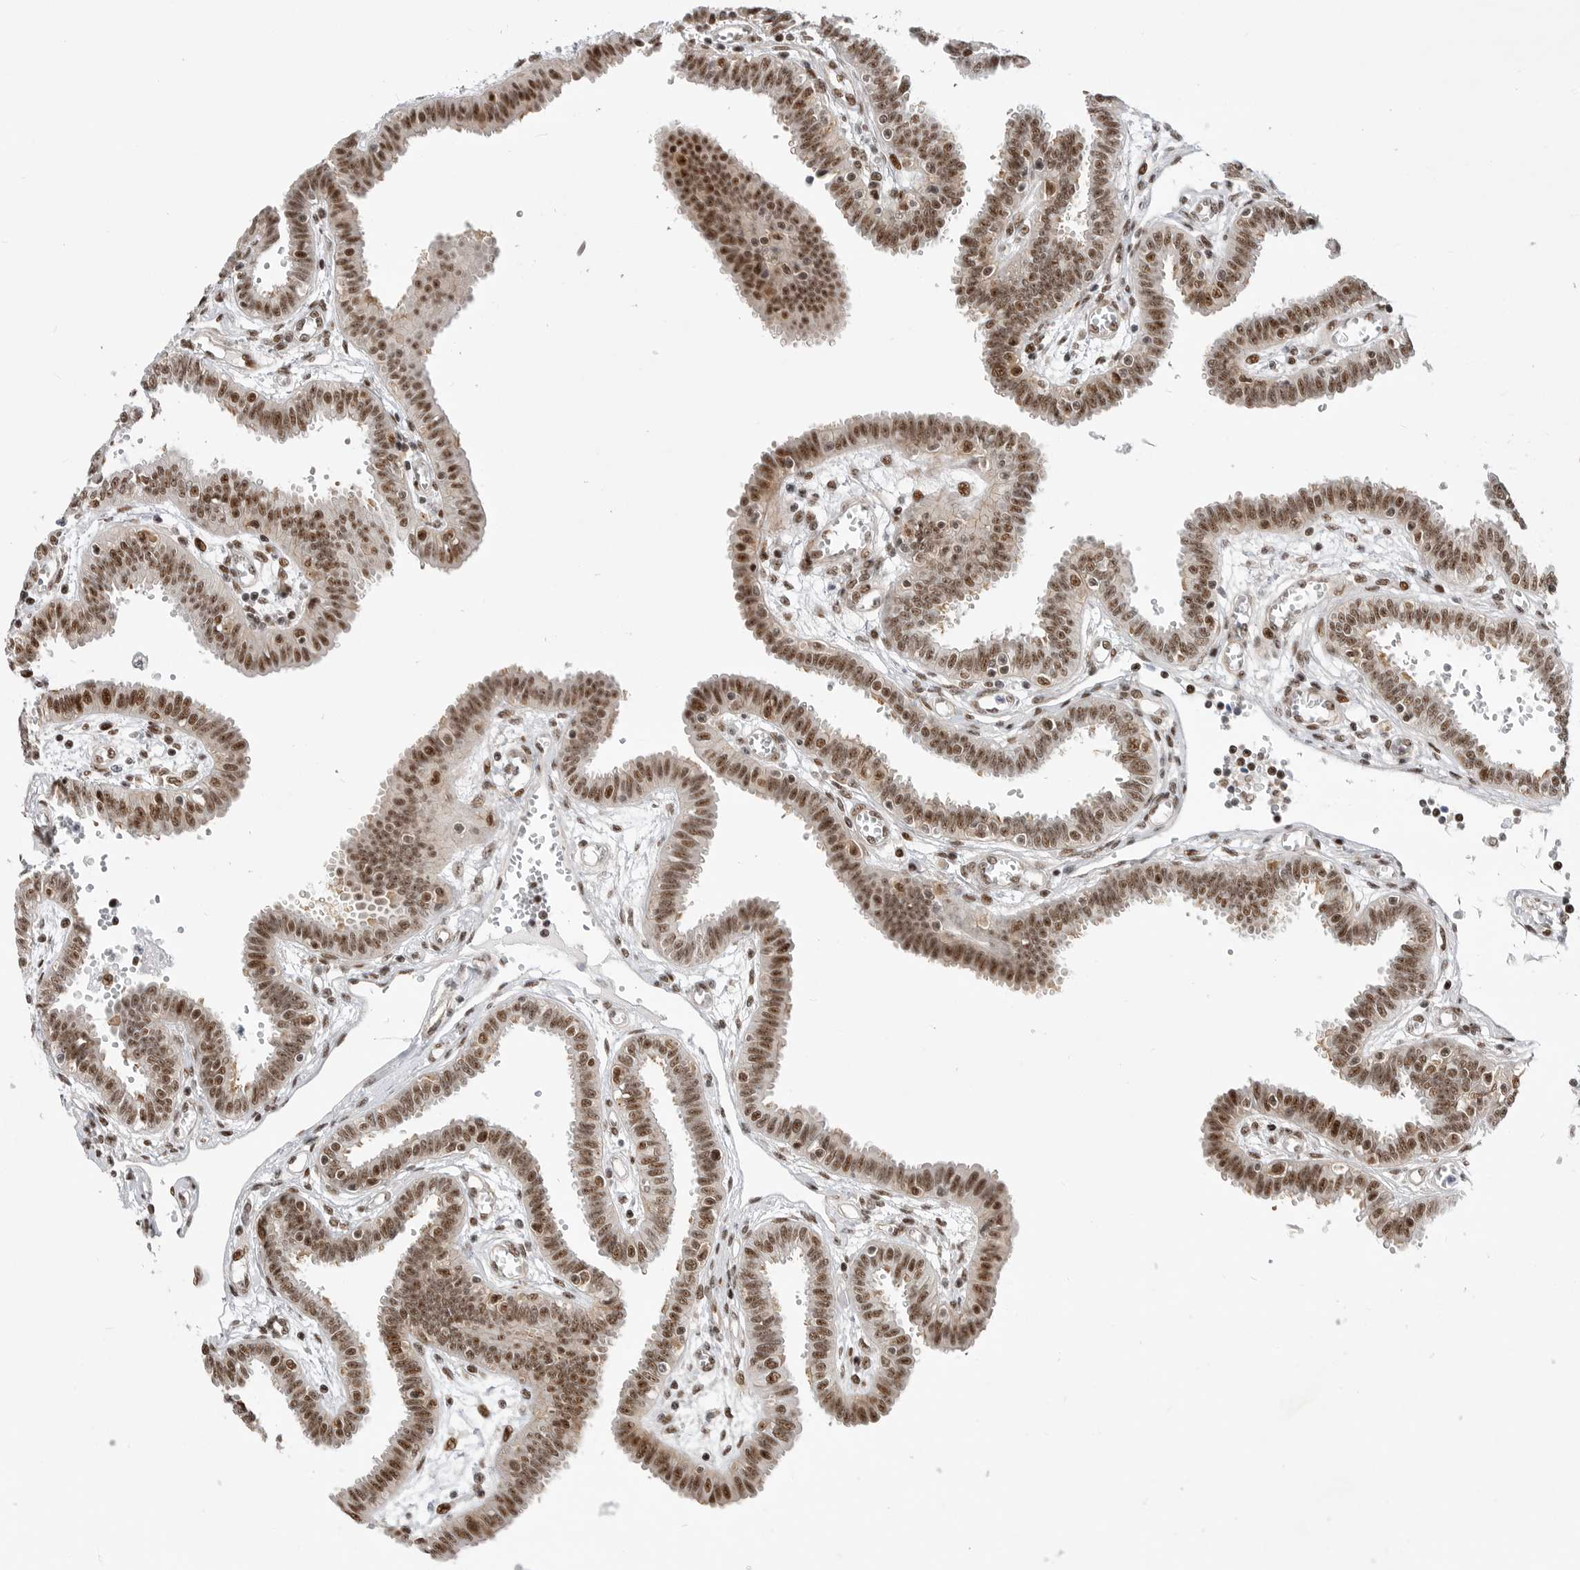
{"staining": {"intensity": "strong", "quantity": ">75%", "location": "nuclear"}, "tissue": "fallopian tube", "cell_type": "Glandular cells", "image_type": "normal", "snomed": [{"axis": "morphology", "description": "Normal tissue, NOS"}, {"axis": "topography", "description": "Fallopian tube"}], "caption": "This micrograph demonstrates immunohistochemistry staining of benign fallopian tube, with high strong nuclear expression in approximately >75% of glandular cells.", "gene": "GPATCH2", "patient": {"sex": "female", "age": 32}}